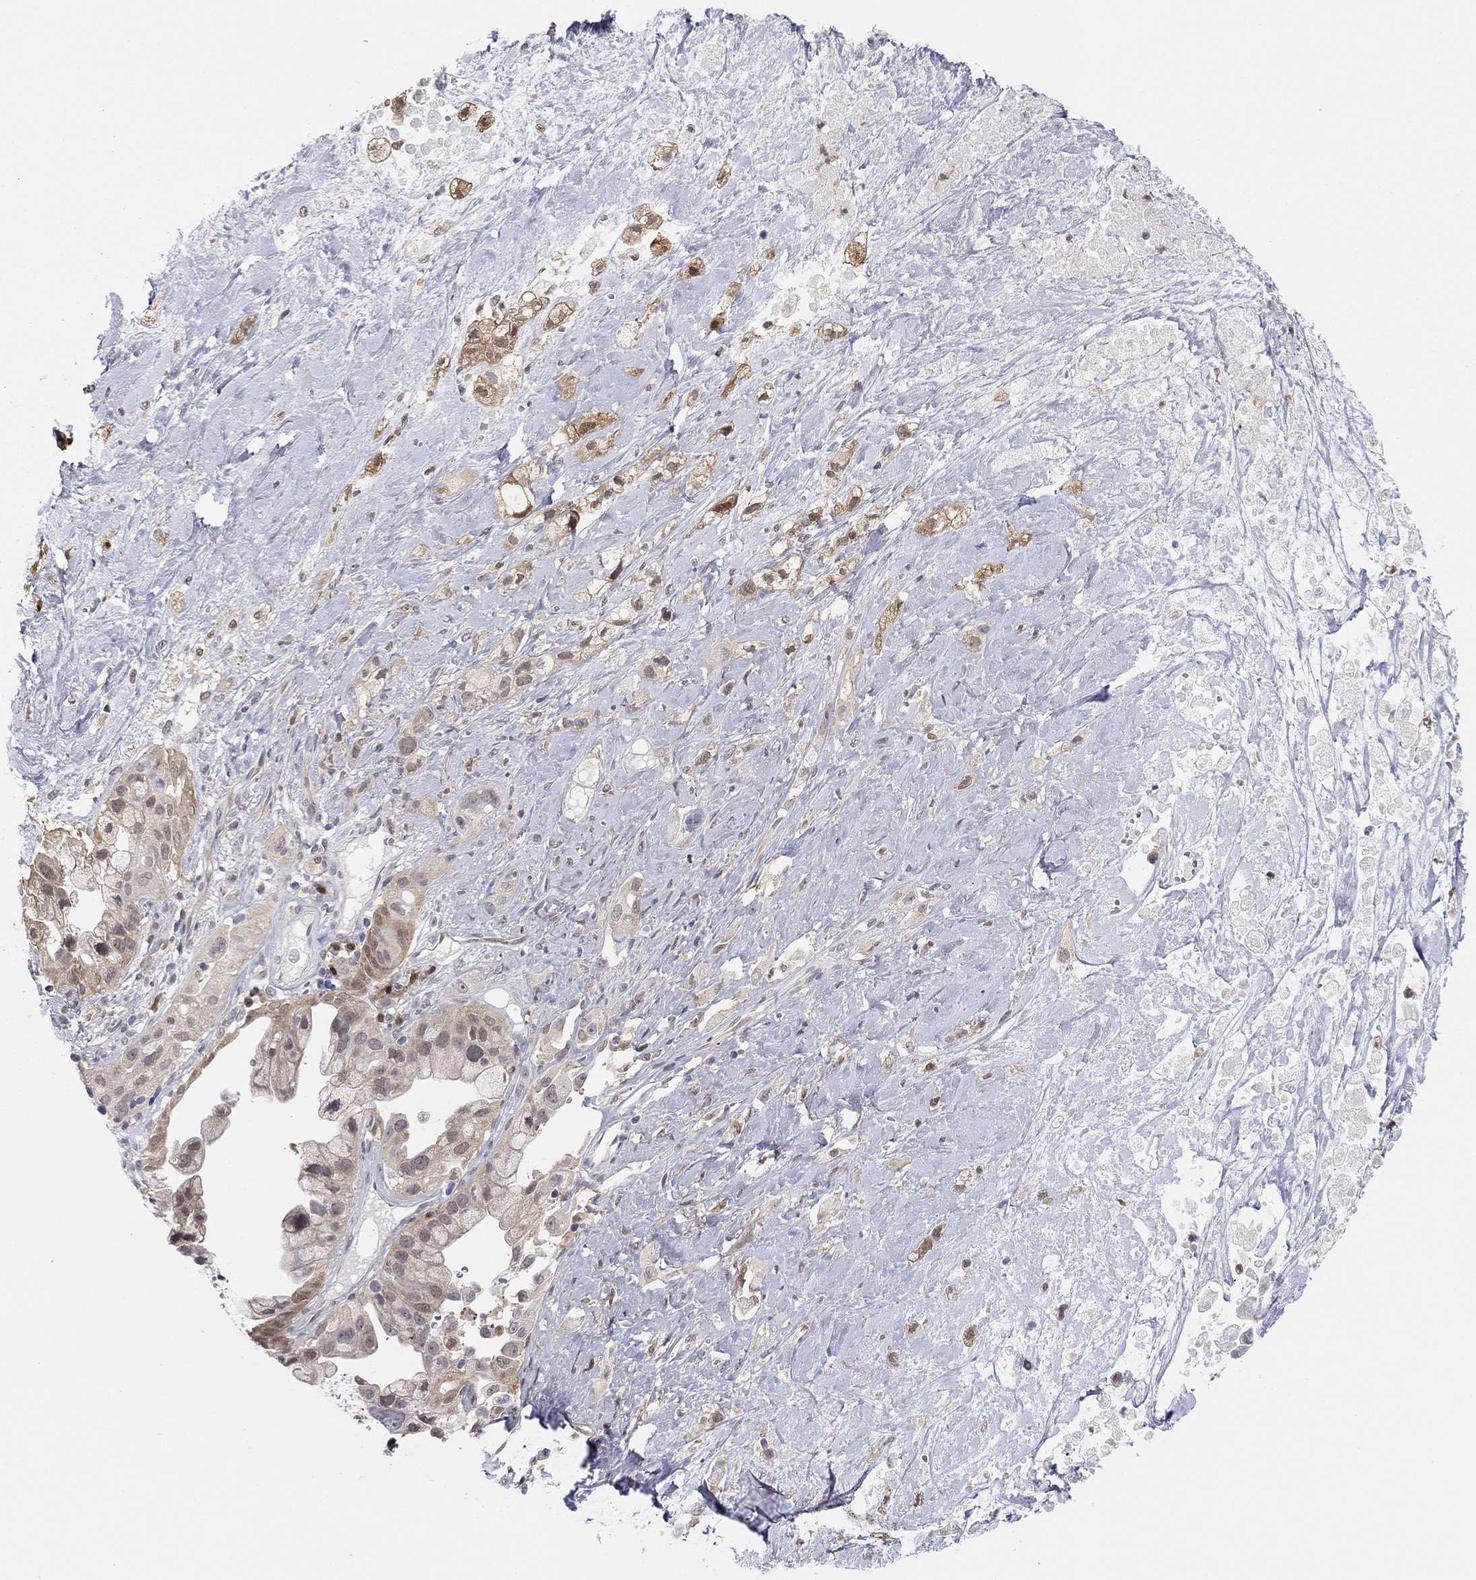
{"staining": {"intensity": "weak", "quantity": "25%-75%", "location": "cytoplasmic/membranous"}, "tissue": "pancreatic cancer", "cell_type": "Tumor cells", "image_type": "cancer", "snomed": [{"axis": "morphology", "description": "Adenocarcinoma, NOS"}, {"axis": "topography", "description": "Pancreas"}], "caption": "A low amount of weak cytoplasmic/membranous expression is seen in about 25%-75% of tumor cells in adenocarcinoma (pancreatic) tissue.", "gene": "PDXK", "patient": {"sex": "male", "age": 44}}